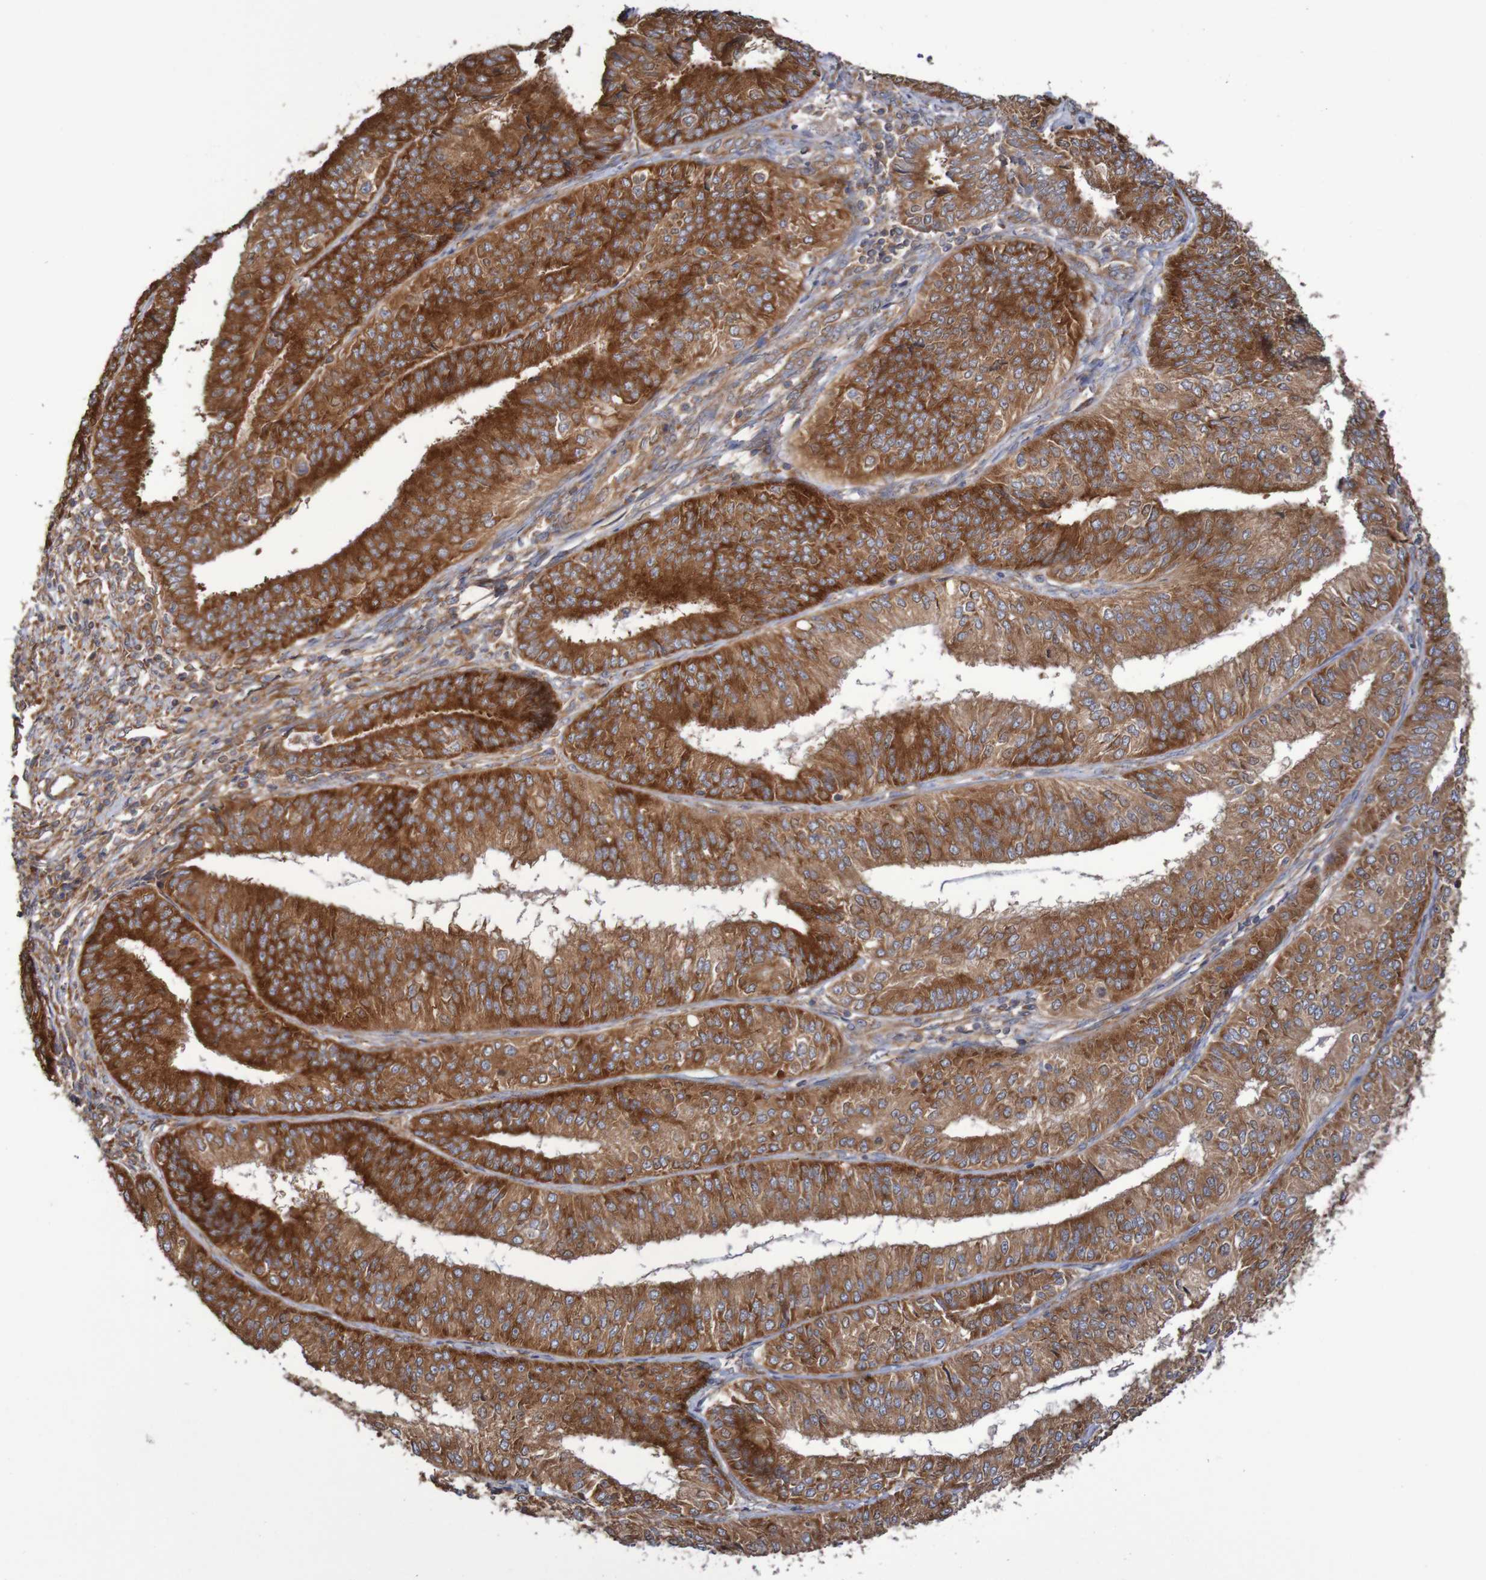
{"staining": {"intensity": "strong", "quantity": ">75%", "location": "cytoplasmic/membranous"}, "tissue": "endometrial cancer", "cell_type": "Tumor cells", "image_type": "cancer", "snomed": [{"axis": "morphology", "description": "Adenocarcinoma, NOS"}, {"axis": "topography", "description": "Endometrium"}], "caption": "A high-resolution image shows IHC staining of adenocarcinoma (endometrial), which exhibits strong cytoplasmic/membranous positivity in about >75% of tumor cells.", "gene": "LRRC47", "patient": {"sex": "female", "age": 58}}